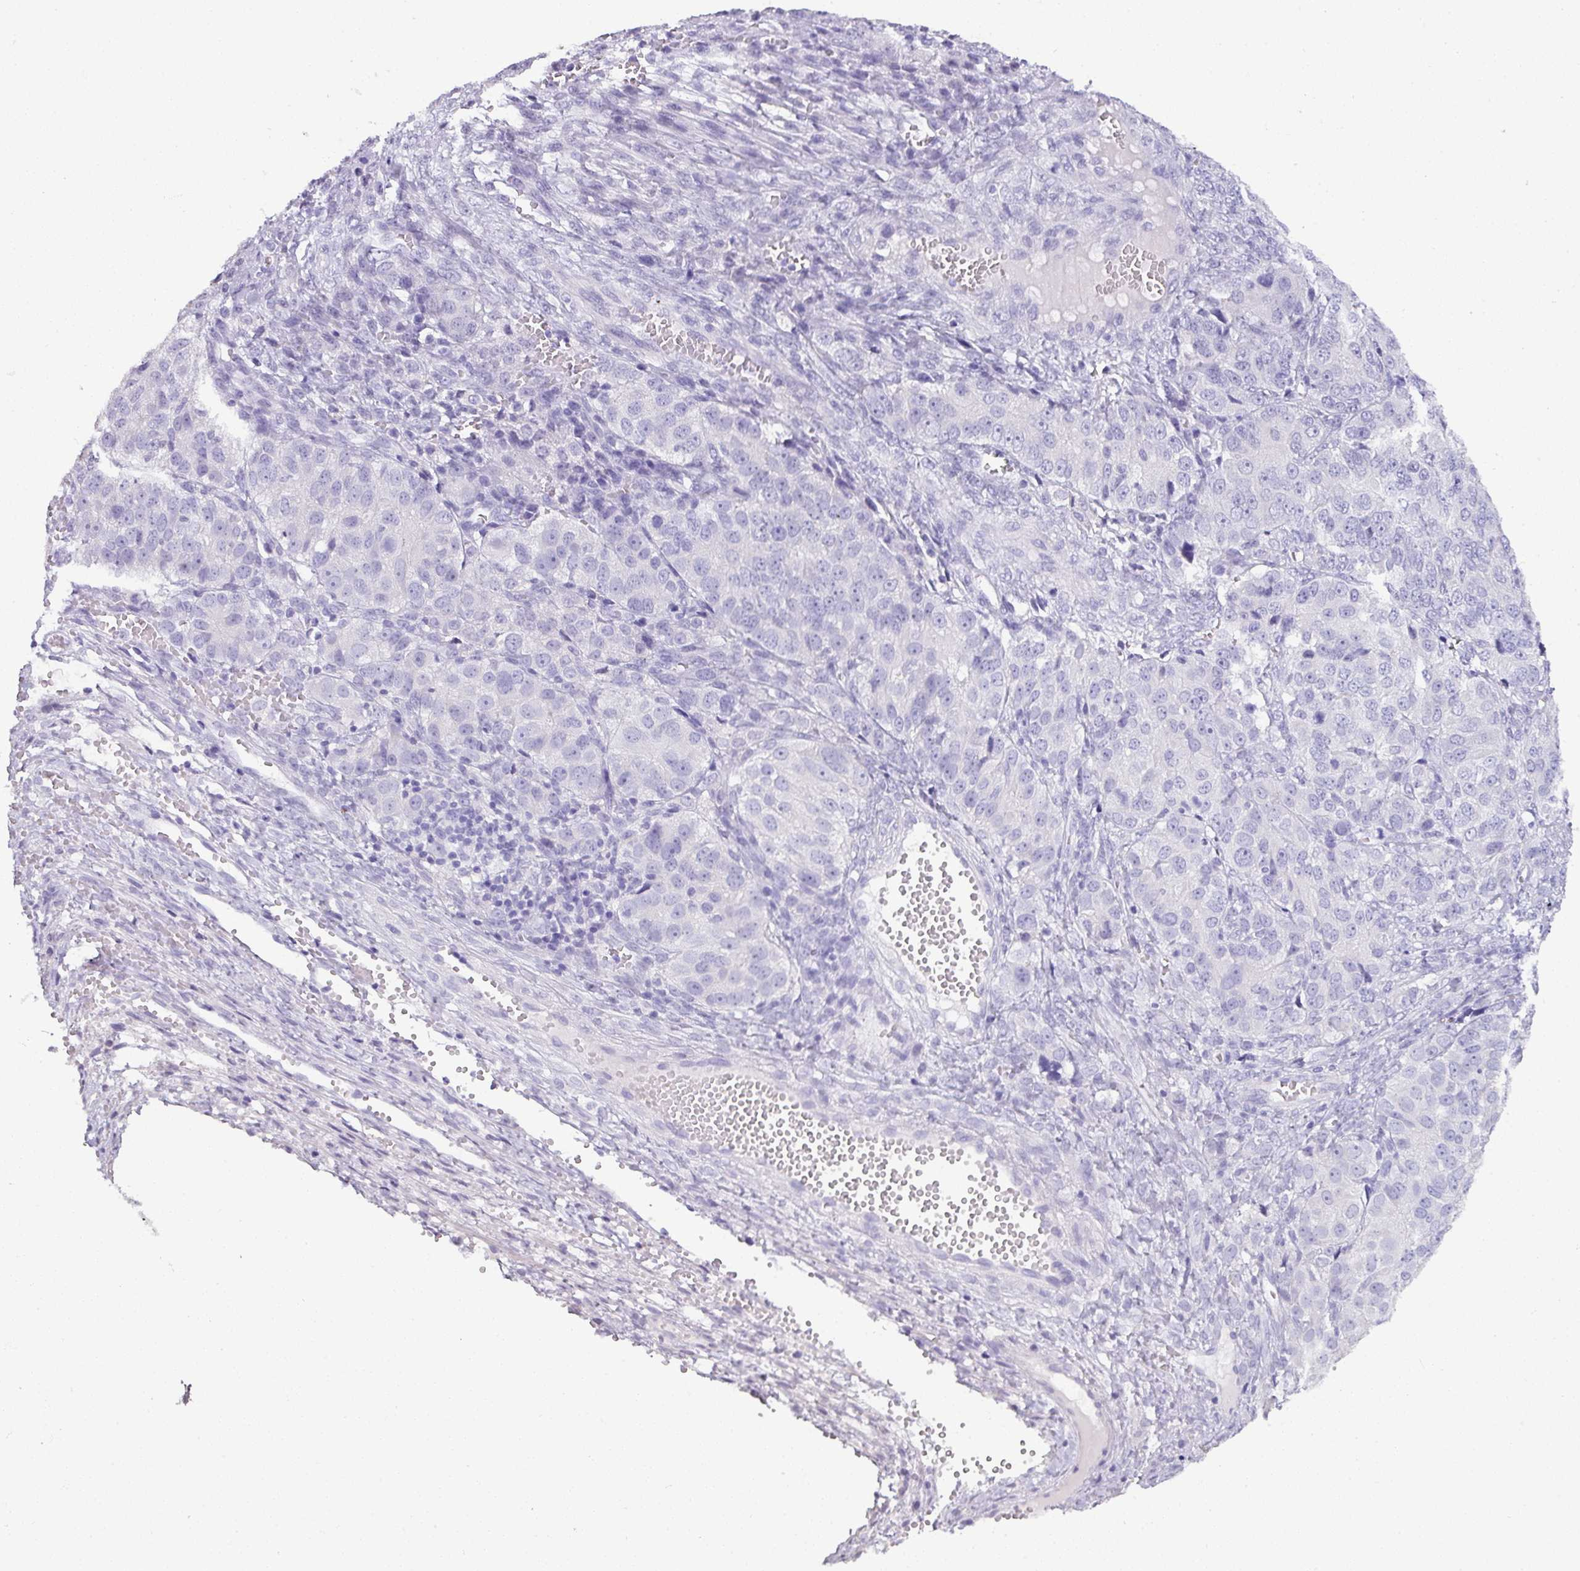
{"staining": {"intensity": "negative", "quantity": "none", "location": "none"}, "tissue": "ovarian cancer", "cell_type": "Tumor cells", "image_type": "cancer", "snomed": [{"axis": "morphology", "description": "Carcinoma, endometroid"}, {"axis": "topography", "description": "Ovary"}], "caption": "DAB immunohistochemical staining of ovarian cancer shows no significant expression in tumor cells.", "gene": "NAPSA", "patient": {"sex": "female", "age": 51}}